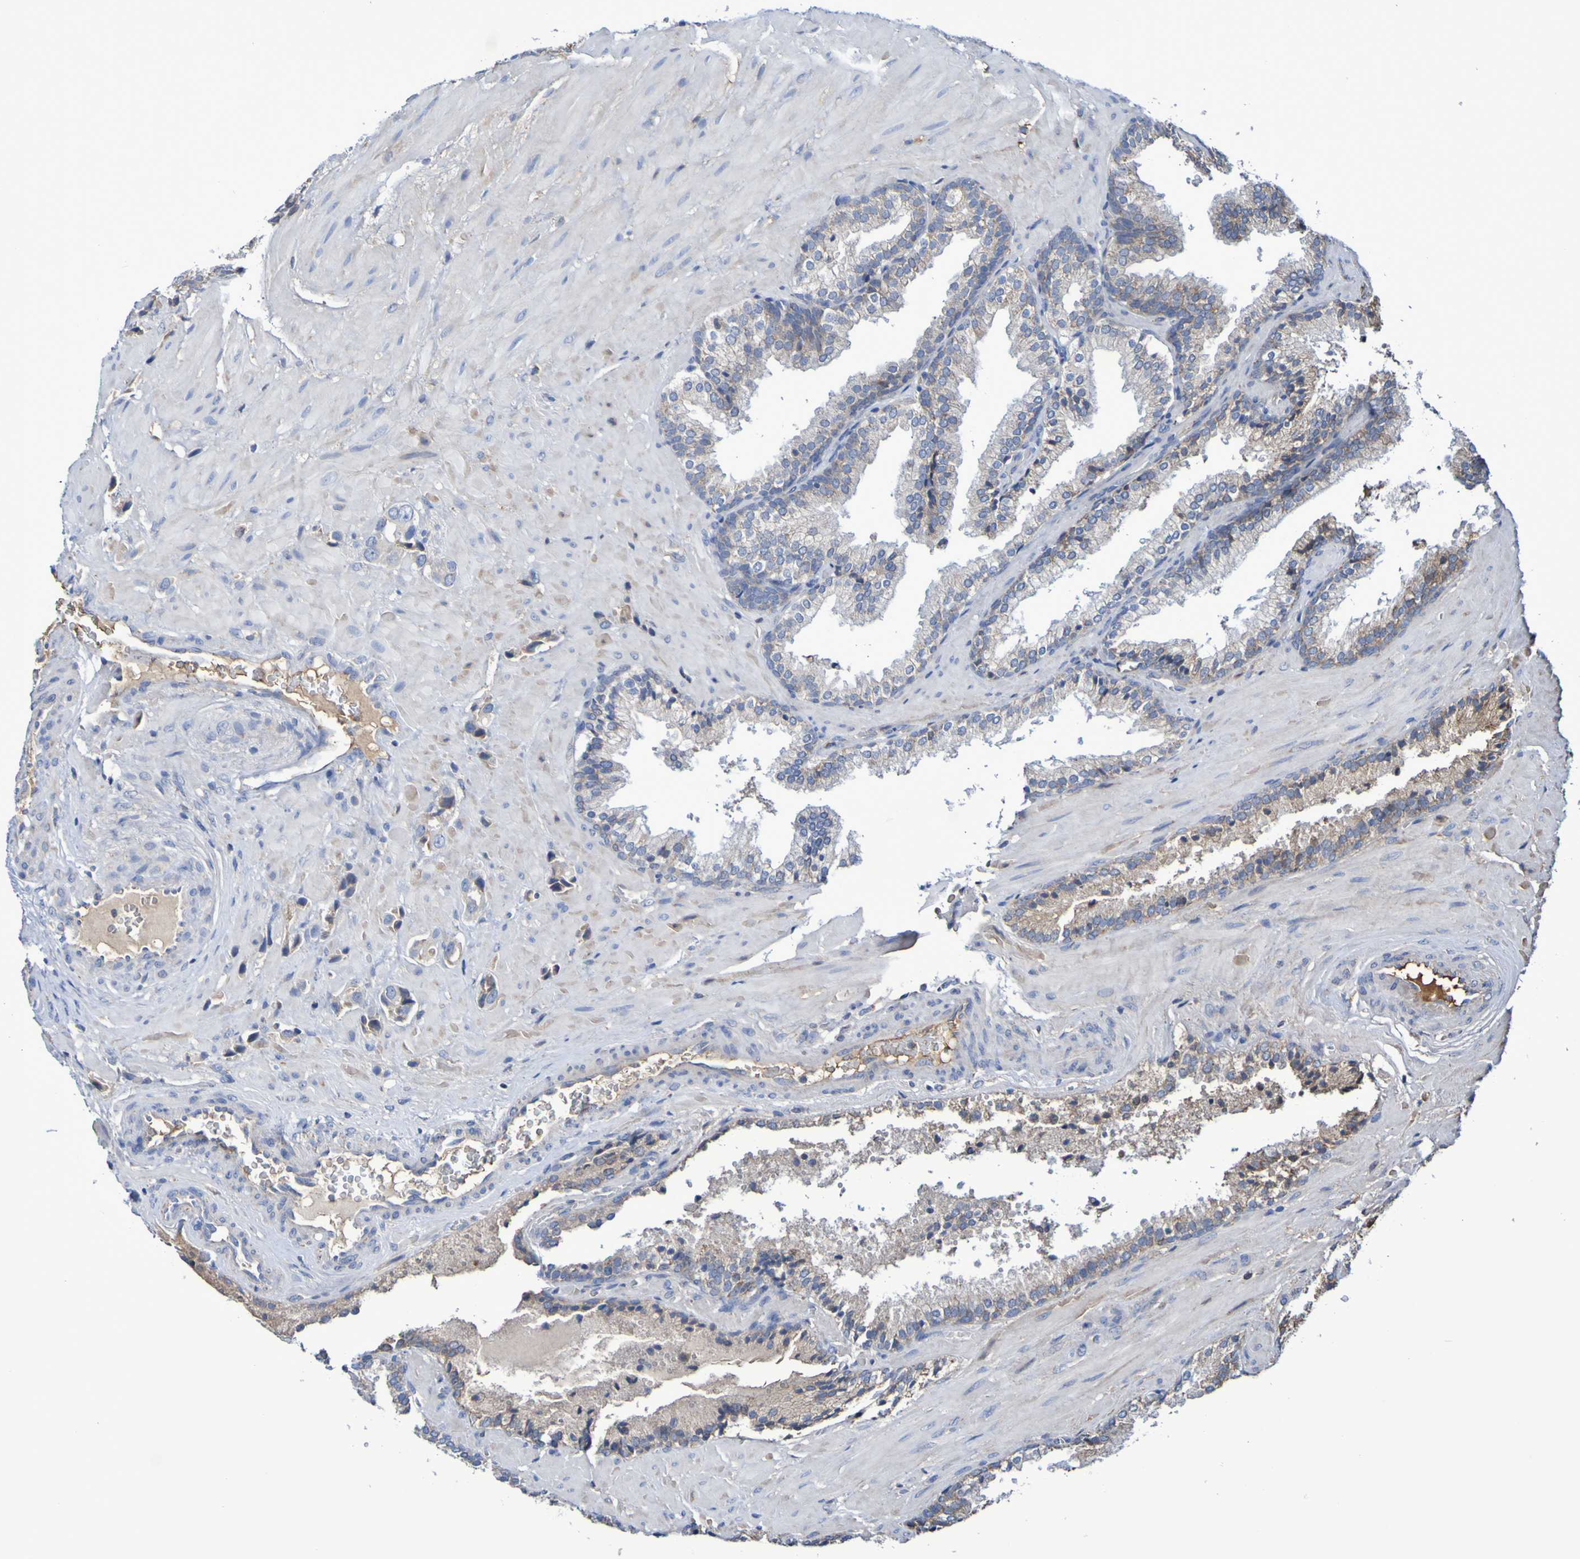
{"staining": {"intensity": "weak", "quantity": "25%-75%", "location": "cytoplasmic/membranous"}, "tissue": "prostate cancer", "cell_type": "Tumor cells", "image_type": "cancer", "snomed": [{"axis": "morphology", "description": "Adenocarcinoma, High grade"}, {"axis": "topography", "description": "Prostate"}], "caption": "IHC of human prostate cancer (adenocarcinoma (high-grade)) exhibits low levels of weak cytoplasmic/membranous positivity in about 25%-75% of tumor cells.", "gene": "CNTN2", "patient": {"sex": "male", "age": 64}}